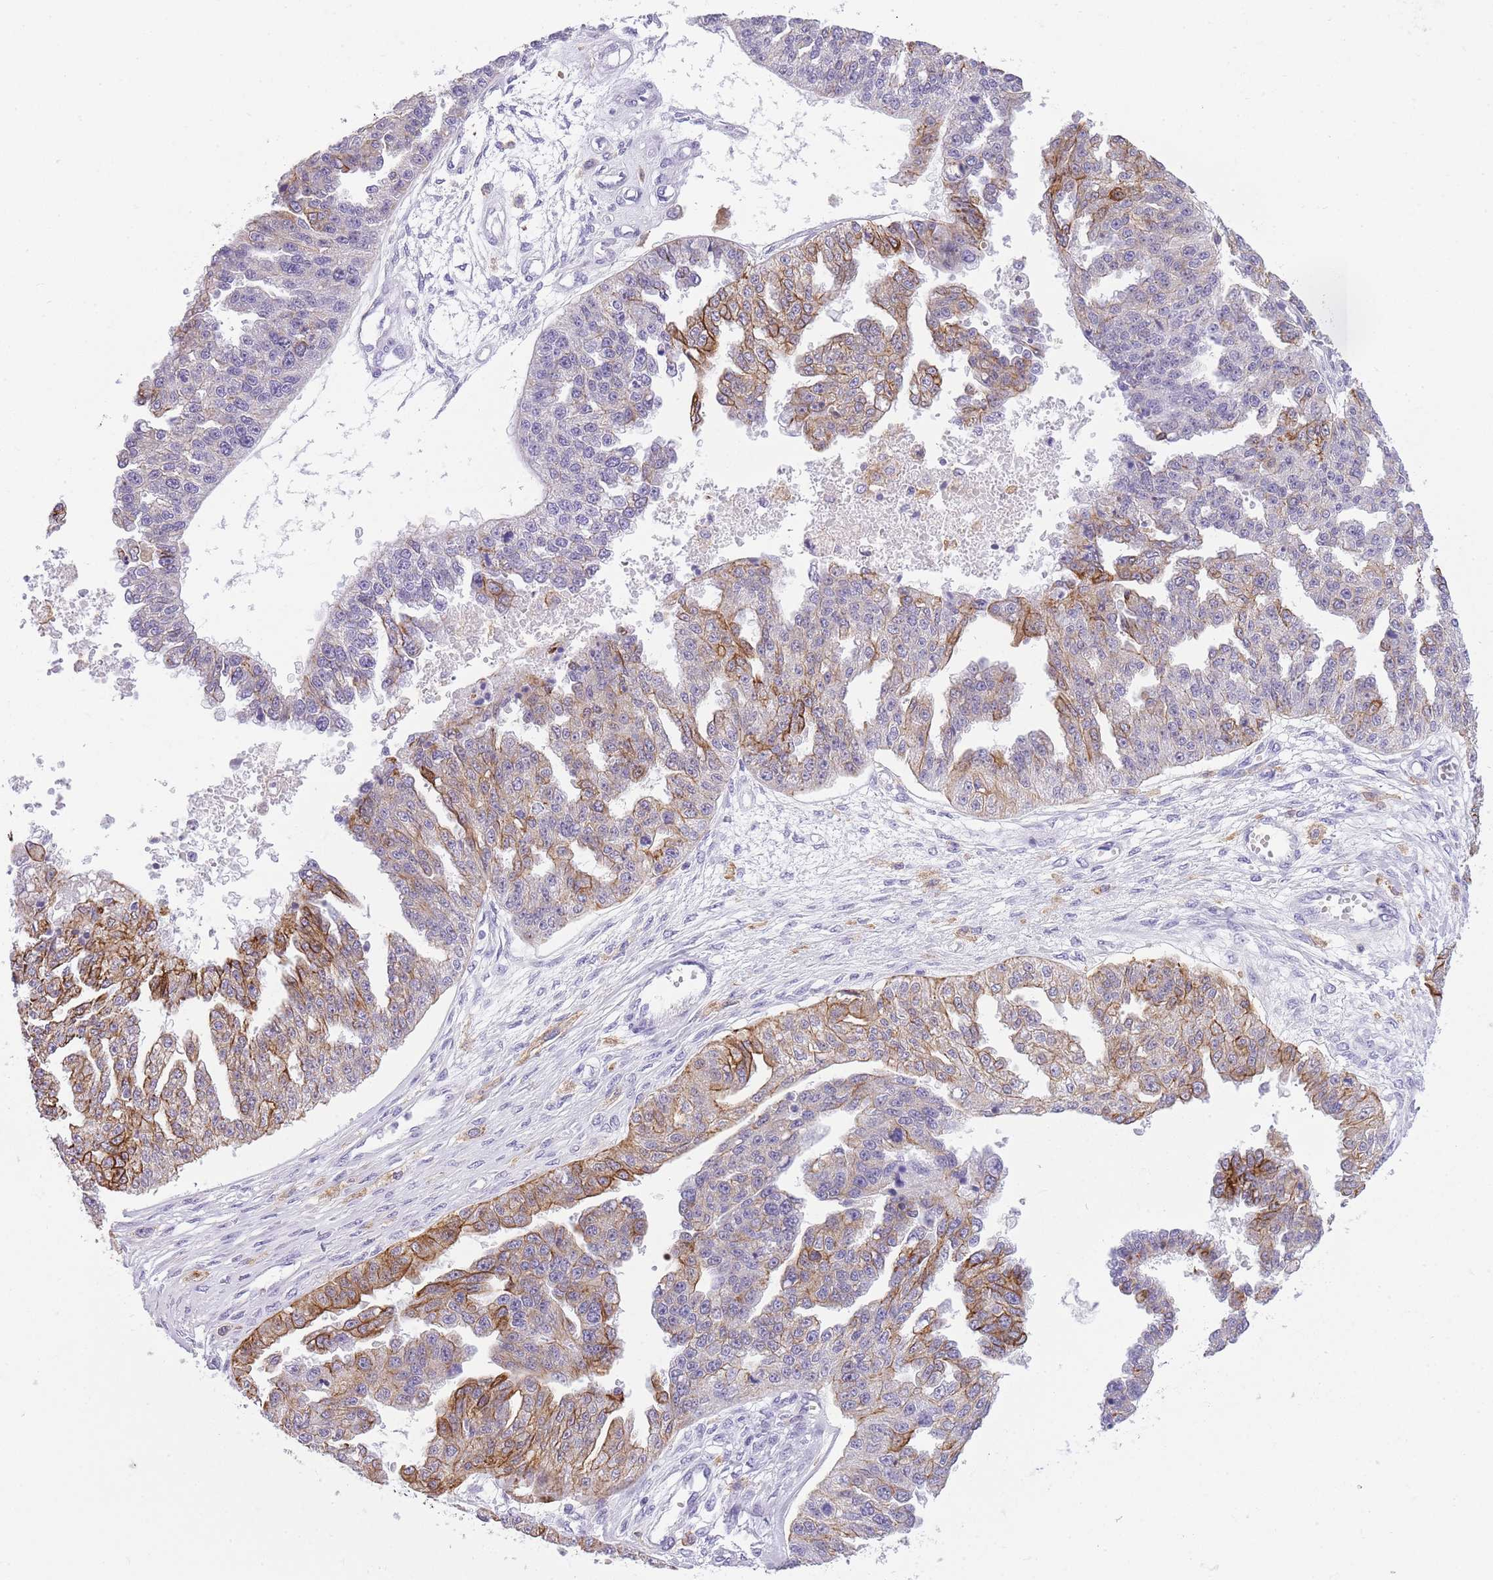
{"staining": {"intensity": "strong", "quantity": "25%-75%", "location": "cytoplasmic/membranous"}, "tissue": "ovarian cancer", "cell_type": "Tumor cells", "image_type": "cancer", "snomed": [{"axis": "morphology", "description": "Cystadenocarcinoma, serous, NOS"}, {"axis": "topography", "description": "Ovary"}], "caption": "Protein staining exhibits strong cytoplasmic/membranous positivity in approximately 25%-75% of tumor cells in ovarian cancer (serous cystadenocarcinoma). The protein is shown in brown color, while the nuclei are stained blue.", "gene": "RADX", "patient": {"sex": "female", "age": 58}}